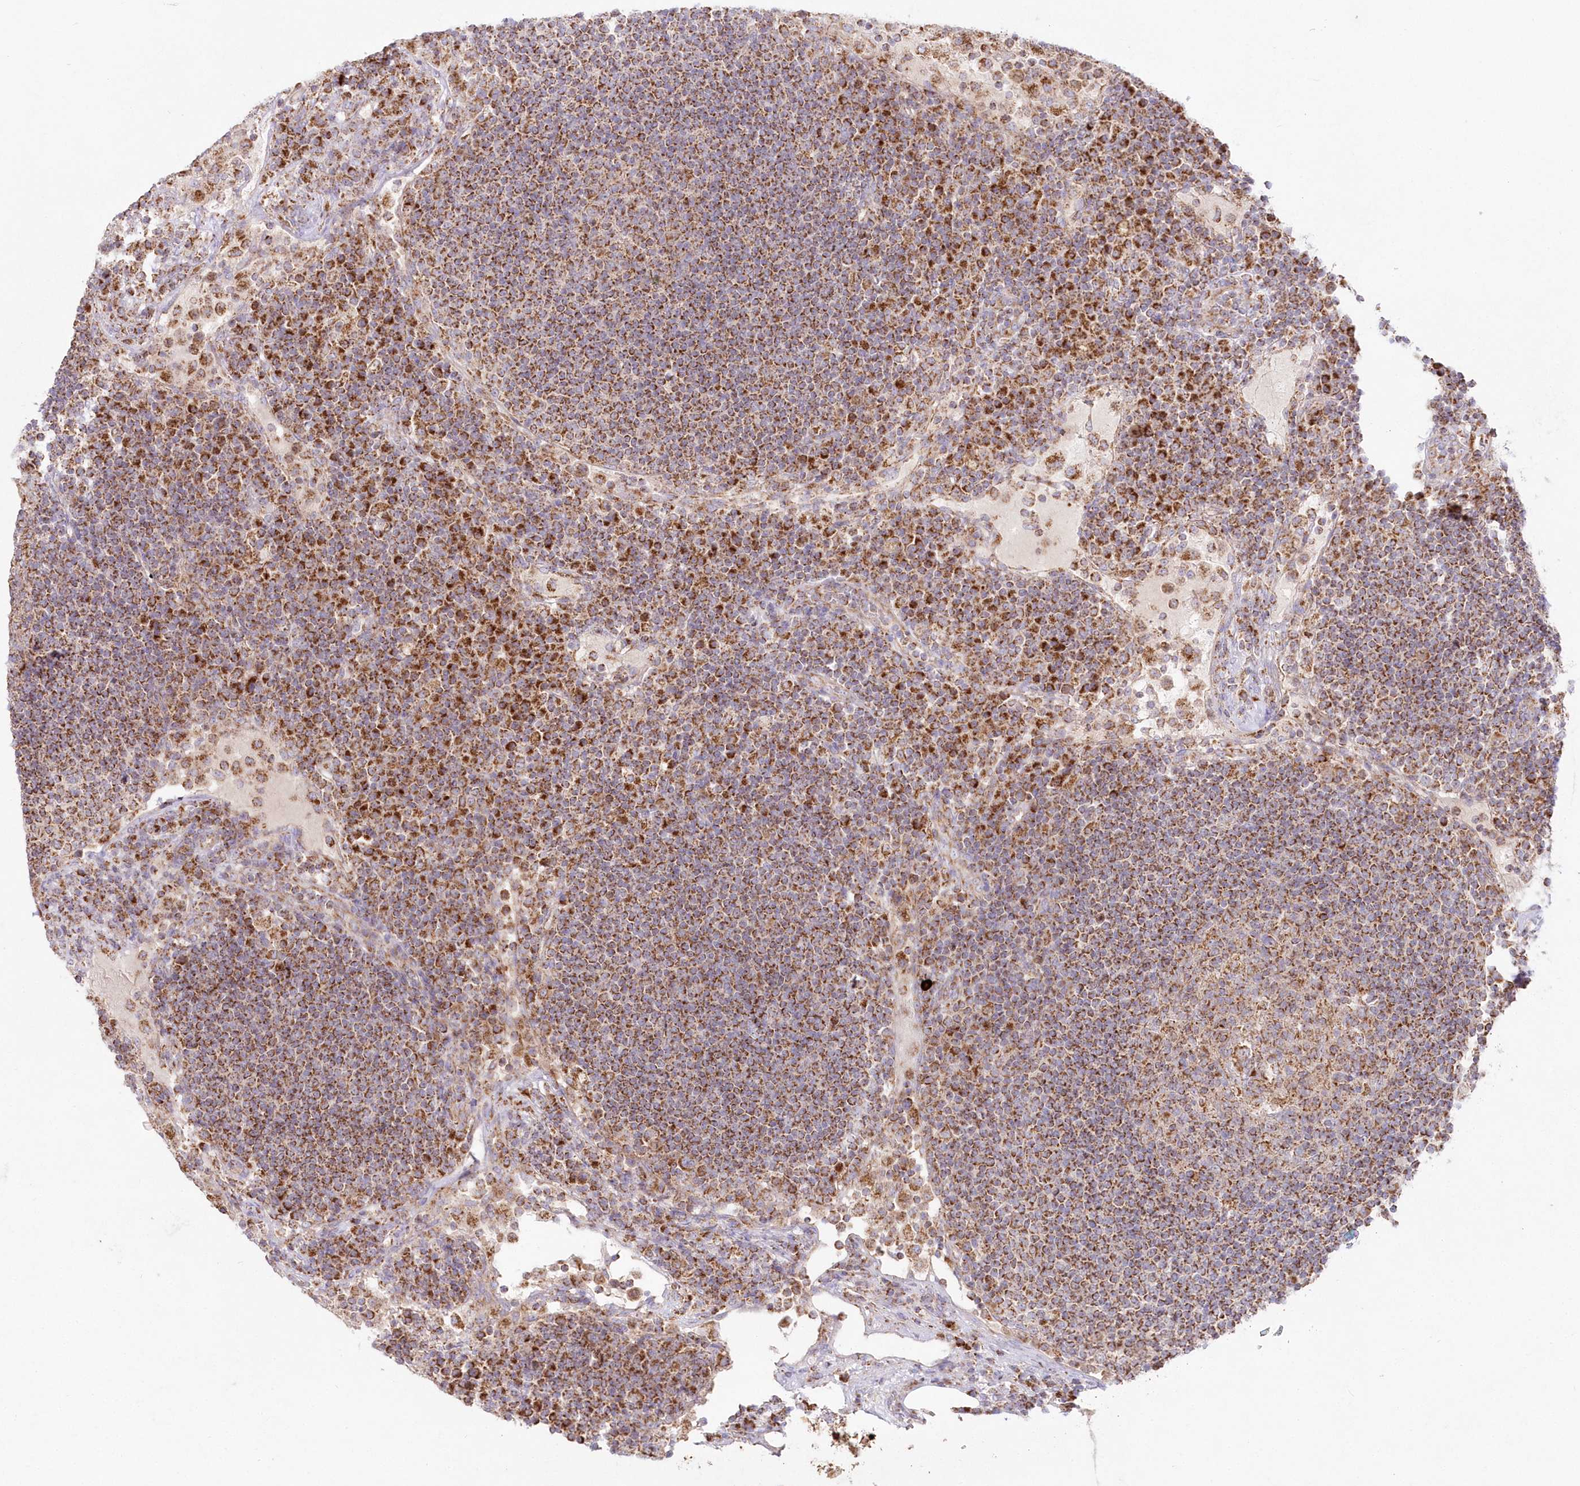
{"staining": {"intensity": "moderate", "quantity": "25%-75%", "location": "cytoplasmic/membranous"}, "tissue": "lymph node", "cell_type": "Germinal center cells", "image_type": "normal", "snomed": [{"axis": "morphology", "description": "Normal tissue, NOS"}, {"axis": "topography", "description": "Lymph node"}], "caption": "Moderate cytoplasmic/membranous expression is present in about 25%-75% of germinal center cells in unremarkable lymph node. (DAB IHC with brightfield microscopy, high magnification).", "gene": "DNA2", "patient": {"sex": "female", "age": 53}}